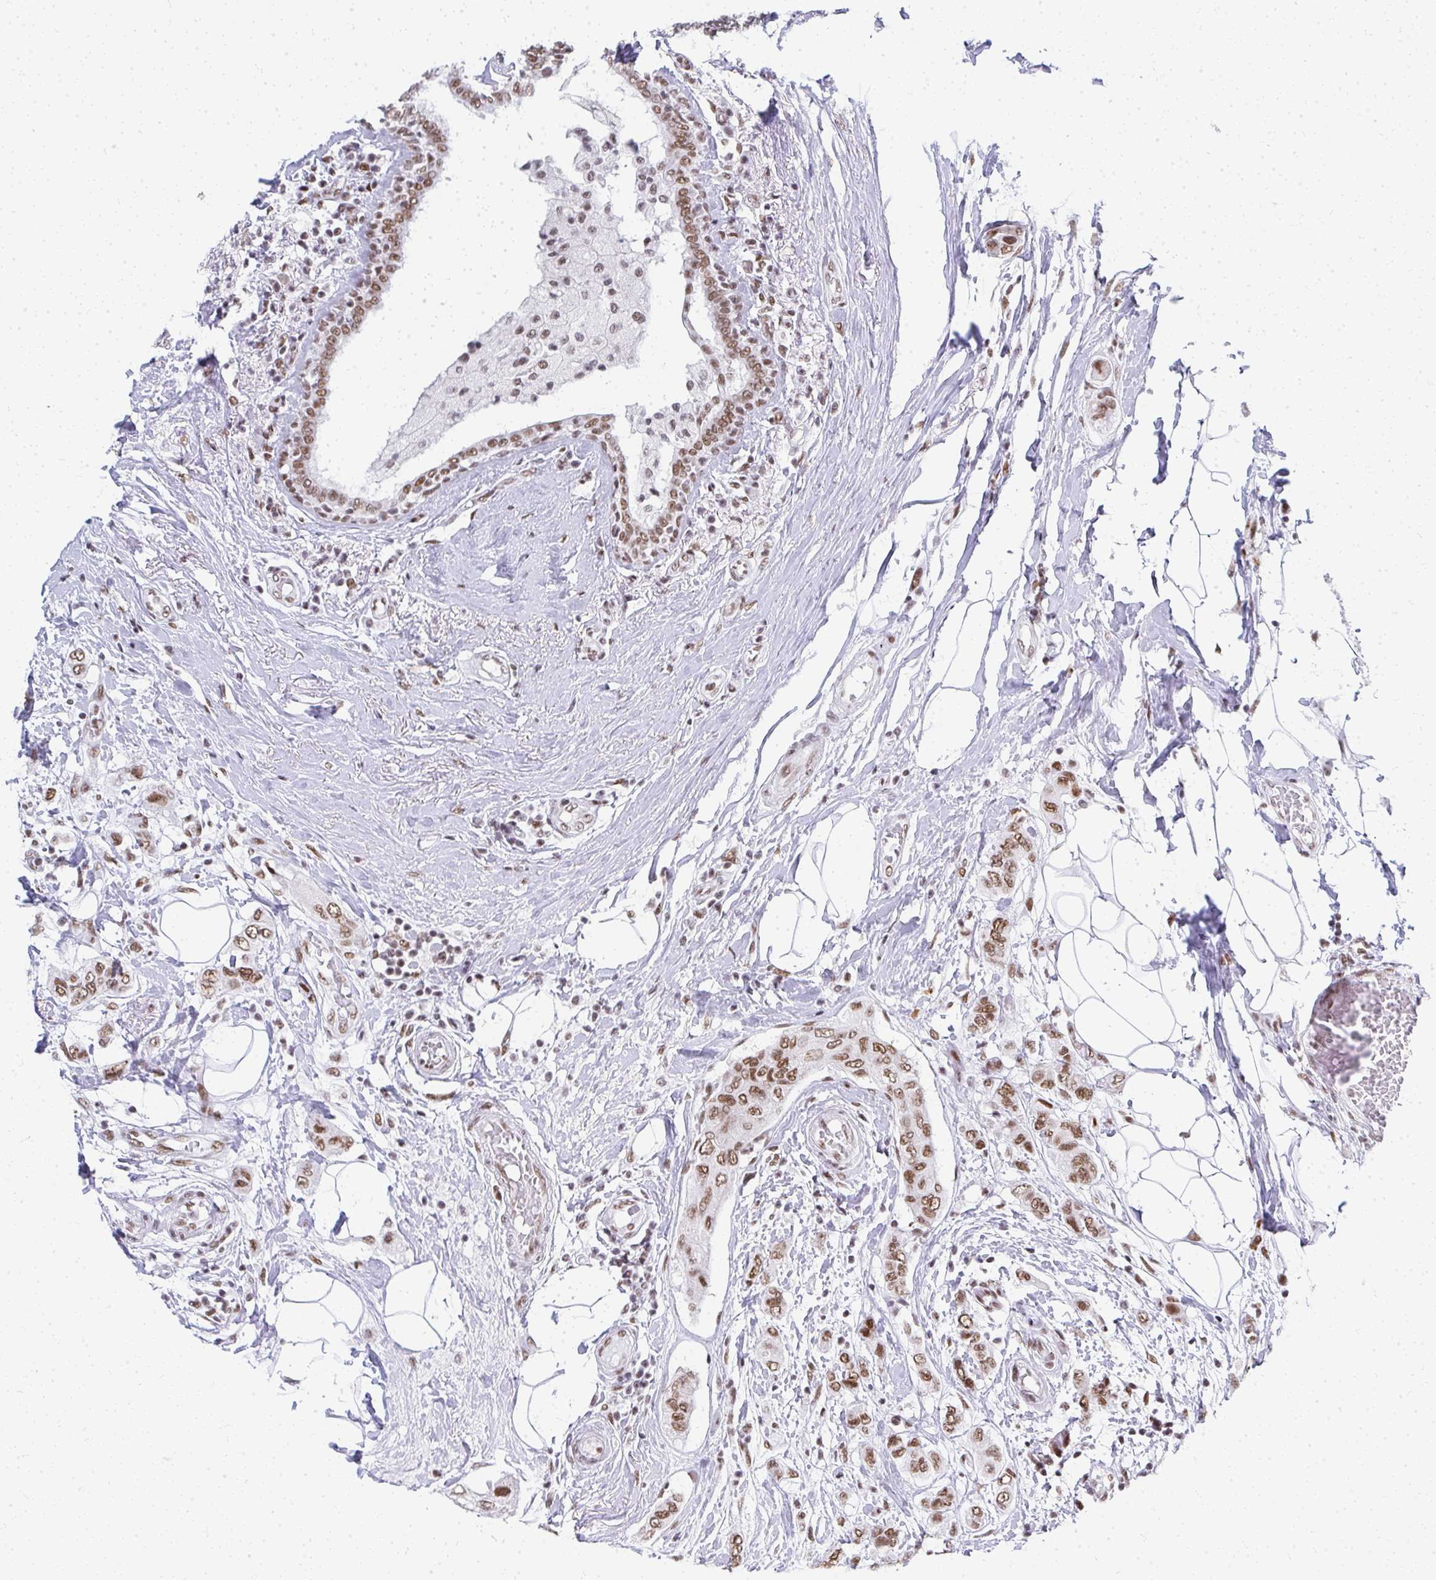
{"staining": {"intensity": "moderate", "quantity": ">75%", "location": "nuclear"}, "tissue": "breast cancer", "cell_type": "Tumor cells", "image_type": "cancer", "snomed": [{"axis": "morphology", "description": "Lobular carcinoma"}, {"axis": "topography", "description": "Breast"}], "caption": "Lobular carcinoma (breast) was stained to show a protein in brown. There is medium levels of moderate nuclear staining in about >75% of tumor cells. (Brightfield microscopy of DAB IHC at high magnification).", "gene": "CREBBP", "patient": {"sex": "female", "age": 51}}